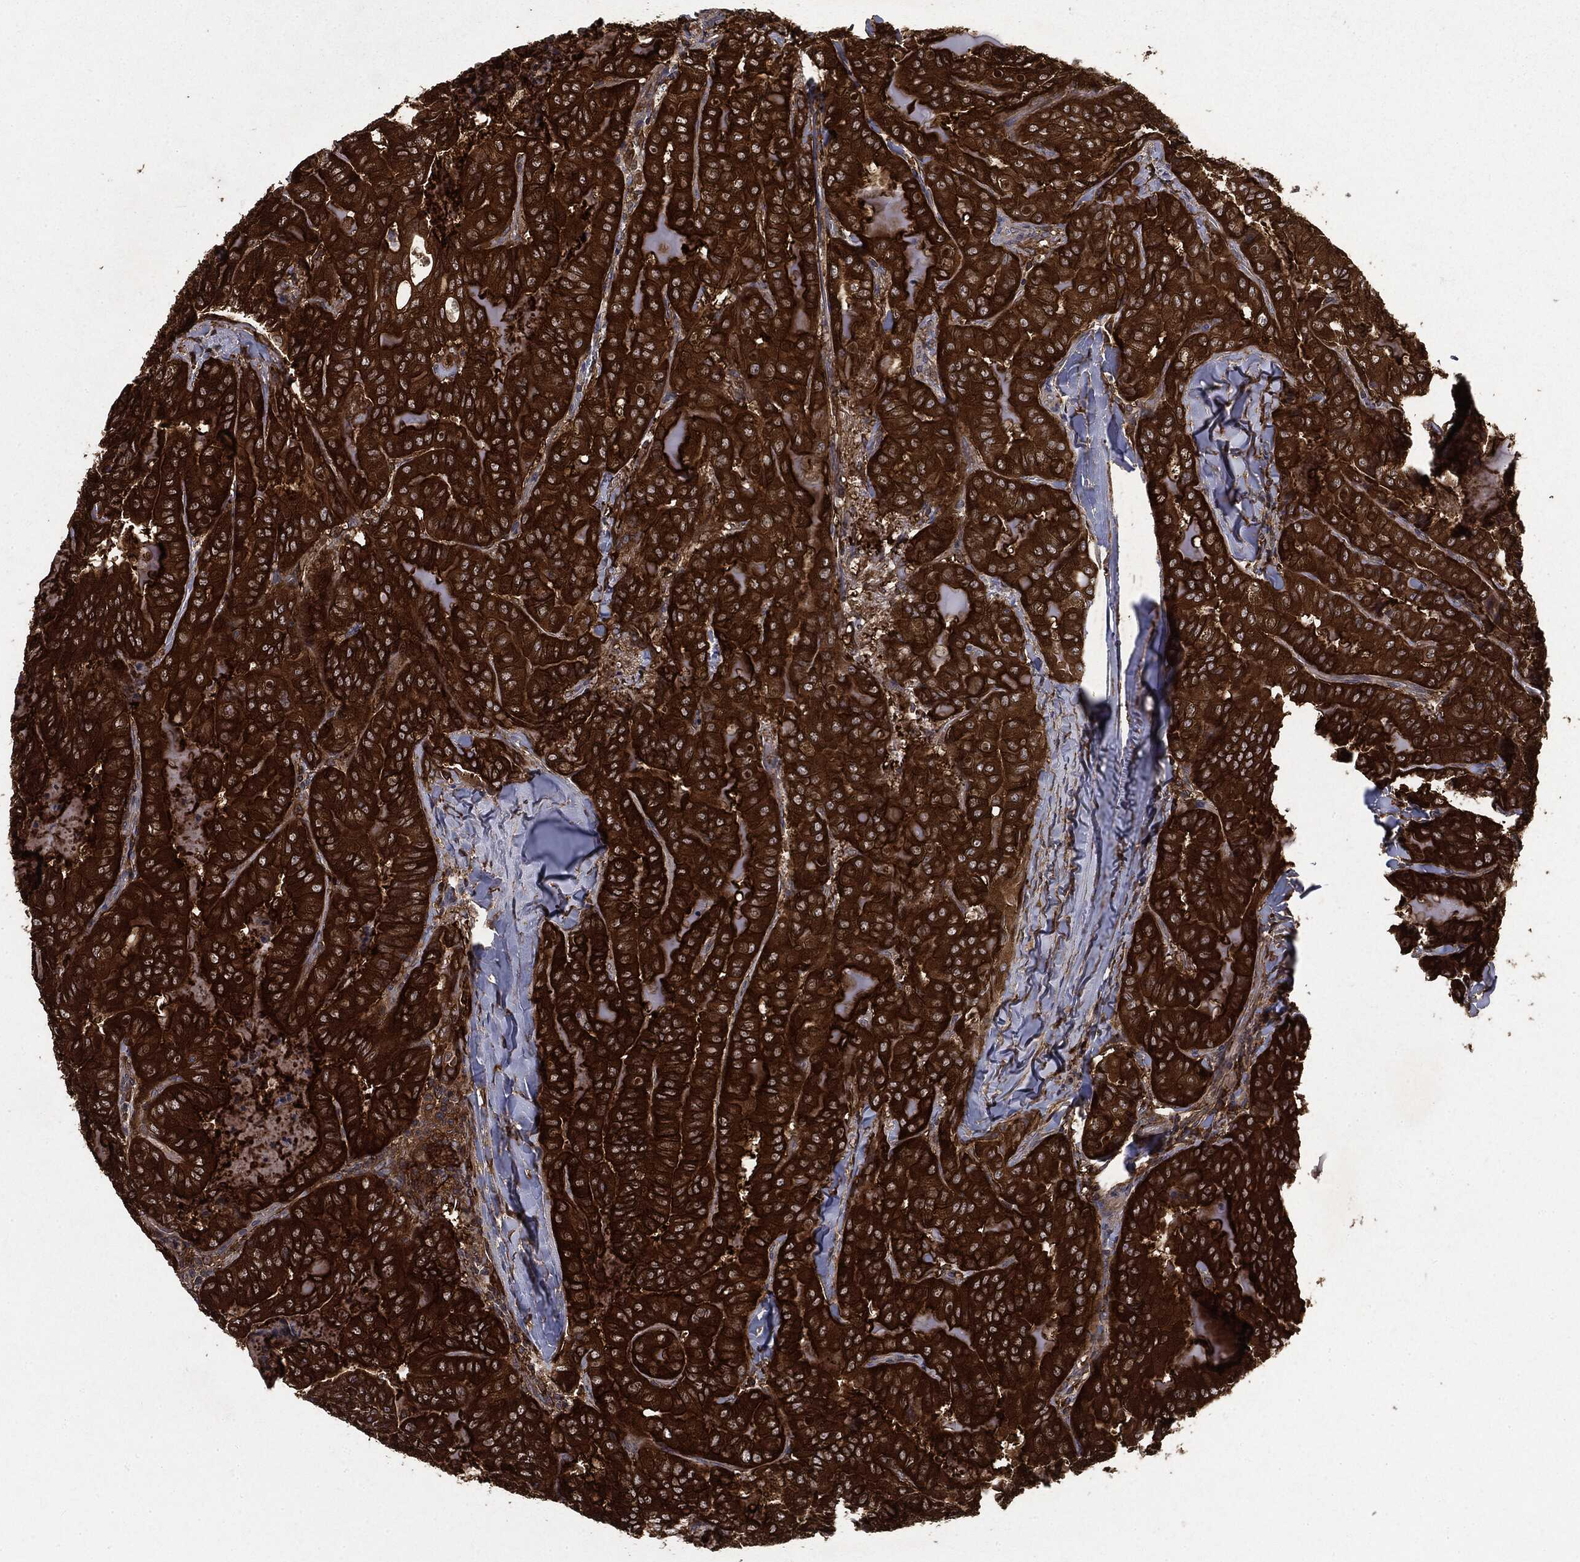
{"staining": {"intensity": "strong", "quantity": ">75%", "location": "cytoplasmic/membranous"}, "tissue": "thyroid cancer", "cell_type": "Tumor cells", "image_type": "cancer", "snomed": [{"axis": "morphology", "description": "Papillary adenocarcinoma, NOS"}, {"axis": "topography", "description": "Thyroid gland"}], "caption": "There is high levels of strong cytoplasmic/membranous expression in tumor cells of thyroid cancer, as demonstrated by immunohistochemical staining (brown color).", "gene": "SNX5", "patient": {"sex": "female", "age": 68}}